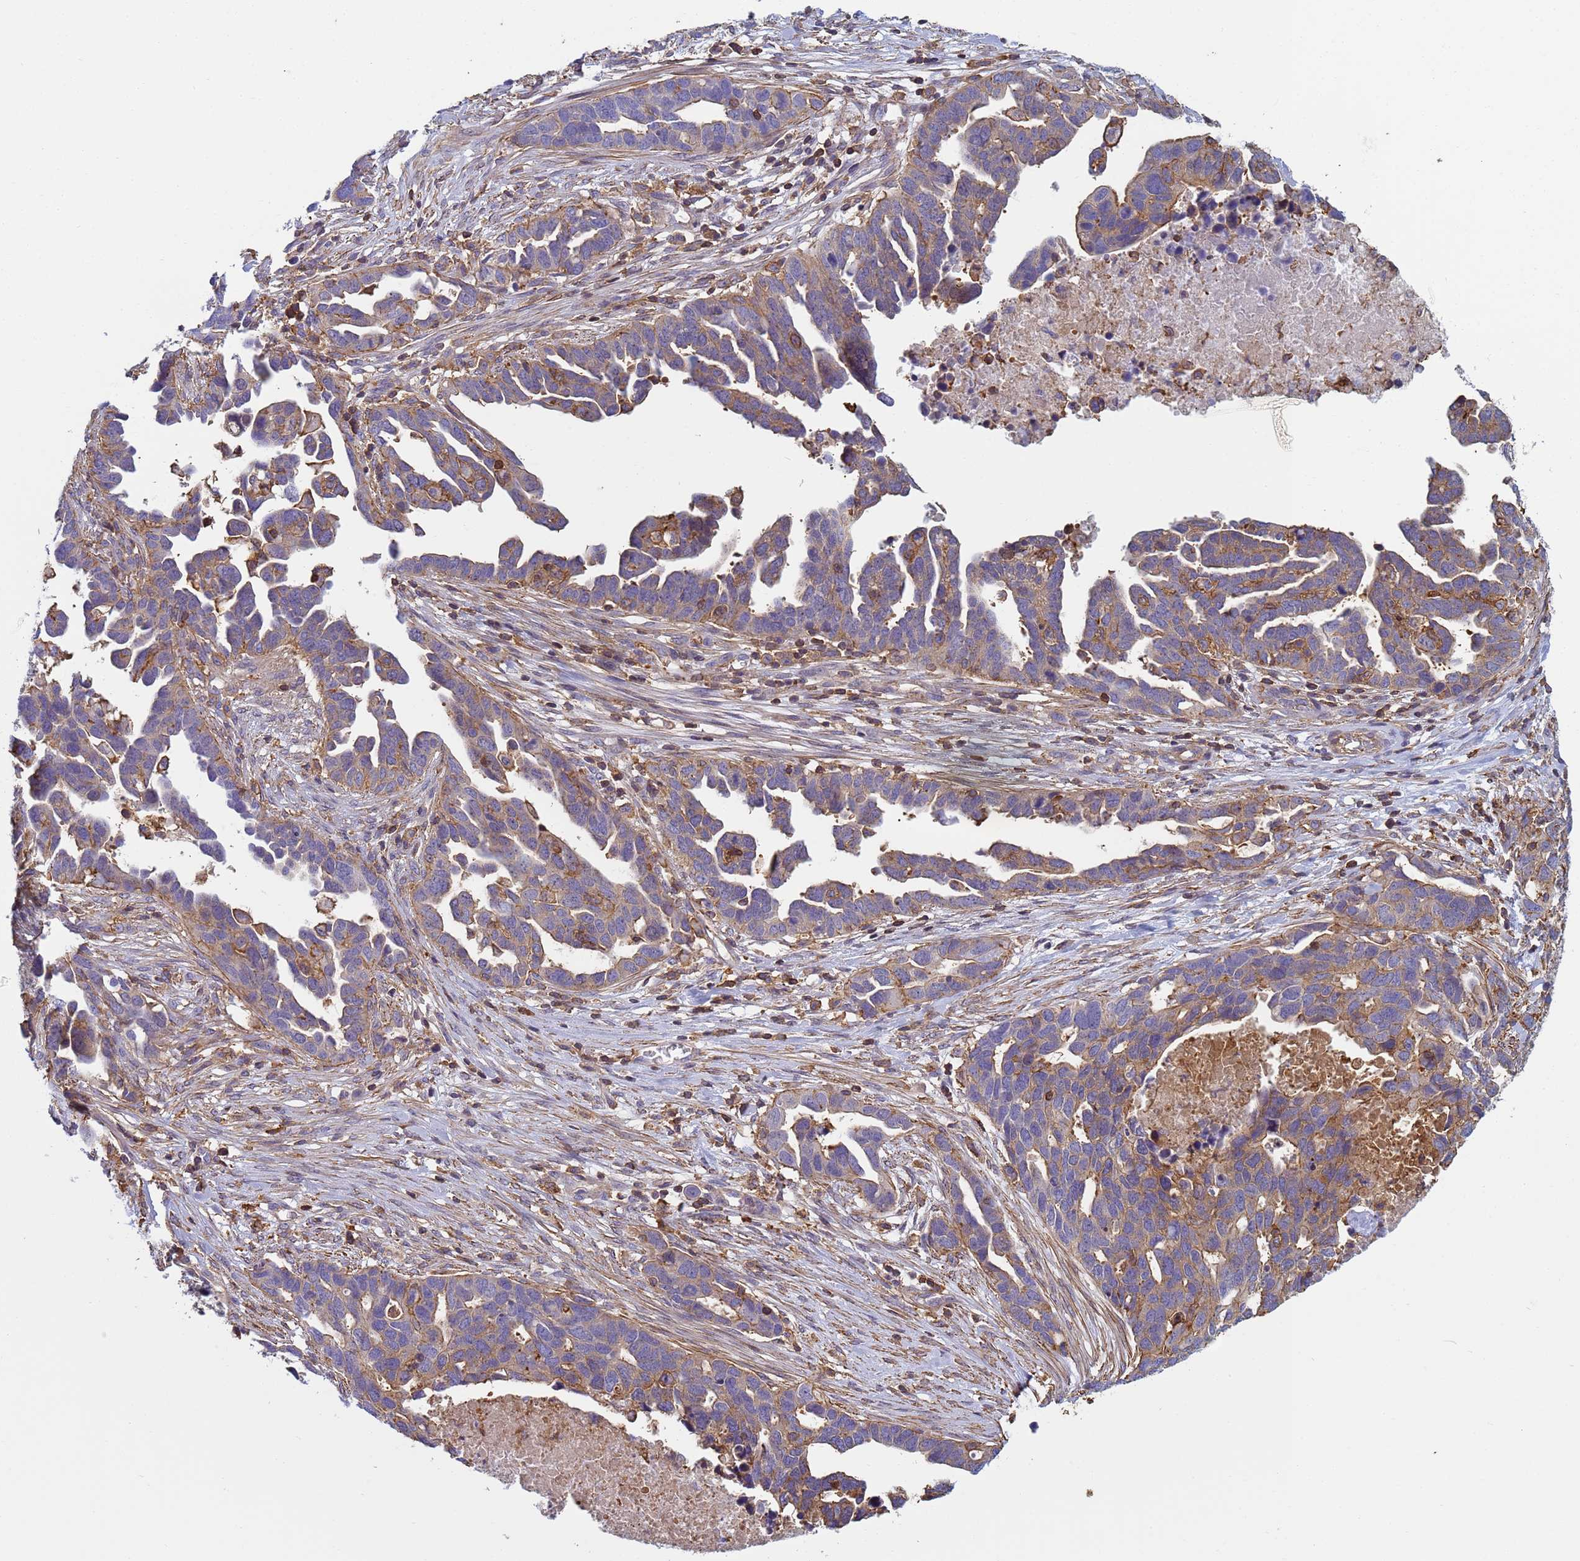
{"staining": {"intensity": "moderate", "quantity": "25%-75%", "location": "cytoplasmic/membranous"}, "tissue": "ovarian cancer", "cell_type": "Tumor cells", "image_type": "cancer", "snomed": [{"axis": "morphology", "description": "Cystadenocarcinoma, serous, NOS"}, {"axis": "topography", "description": "Ovary"}], "caption": "Immunohistochemistry image of neoplastic tissue: serous cystadenocarcinoma (ovarian) stained using immunohistochemistry exhibits medium levels of moderate protein expression localized specifically in the cytoplasmic/membranous of tumor cells, appearing as a cytoplasmic/membranous brown color.", "gene": "ZNG1B", "patient": {"sex": "female", "age": 54}}